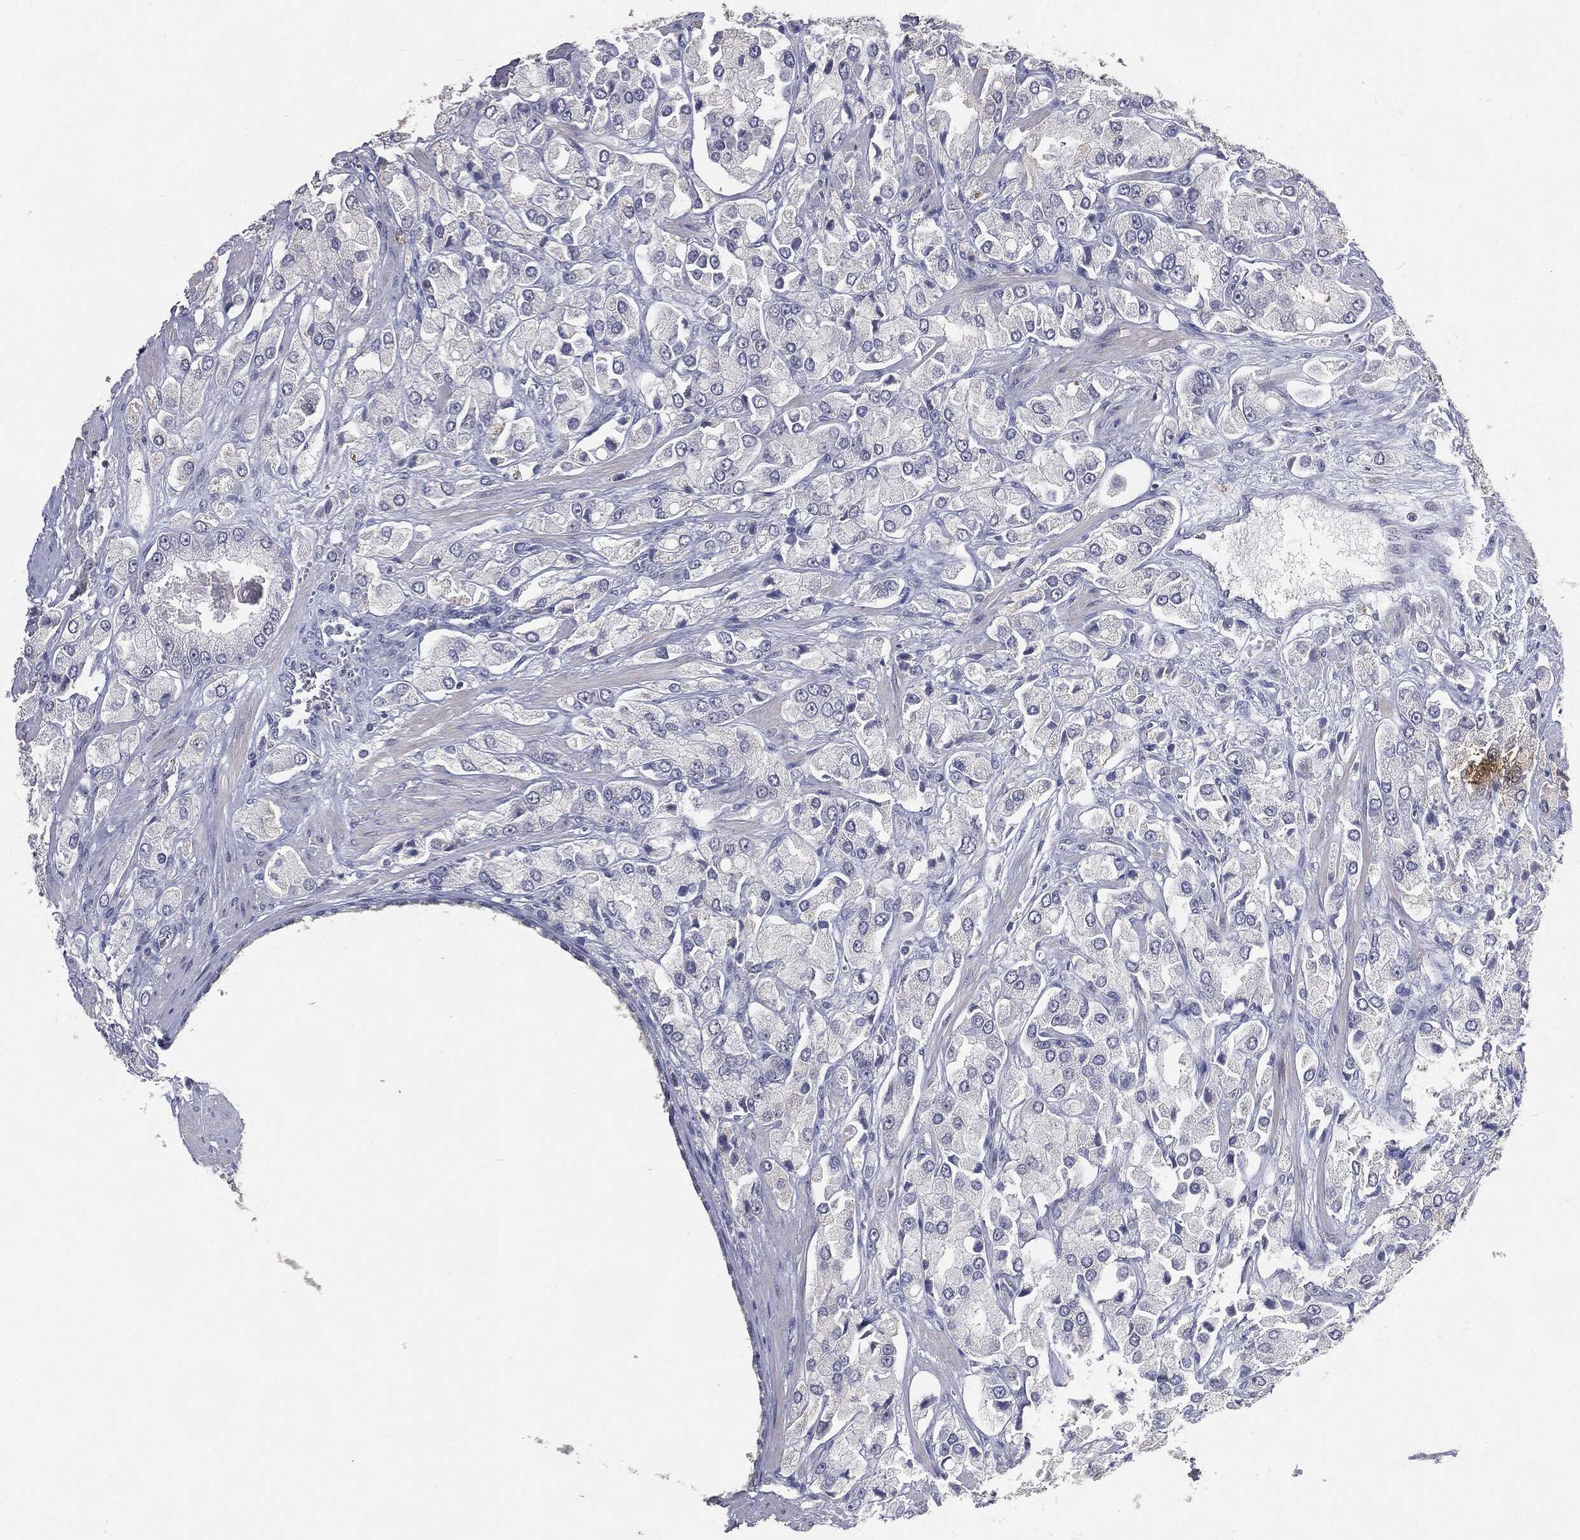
{"staining": {"intensity": "negative", "quantity": "none", "location": "none"}, "tissue": "prostate cancer", "cell_type": "Tumor cells", "image_type": "cancer", "snomed": [{"axis": "morphology", "description": "Adenocarcinoma, NOS"}, {"axis": "topography", "description": "Prostate and seminal vesicle, NOS"}, {"axis": "topography", "description": "Prostate"}], "caption": "IHC histopathology image of neoplastic tissue: human prostate cancer stained with DAB exhibits no significant protein staining in tumor cells. The staining is performed using DAB (3,3'-diaminobenzidine) brown chromogen with nuclei counter-stained in using hematoxylin.", "gene": "SLC2A2", "patient": {"sex": "male", "age": 64}}